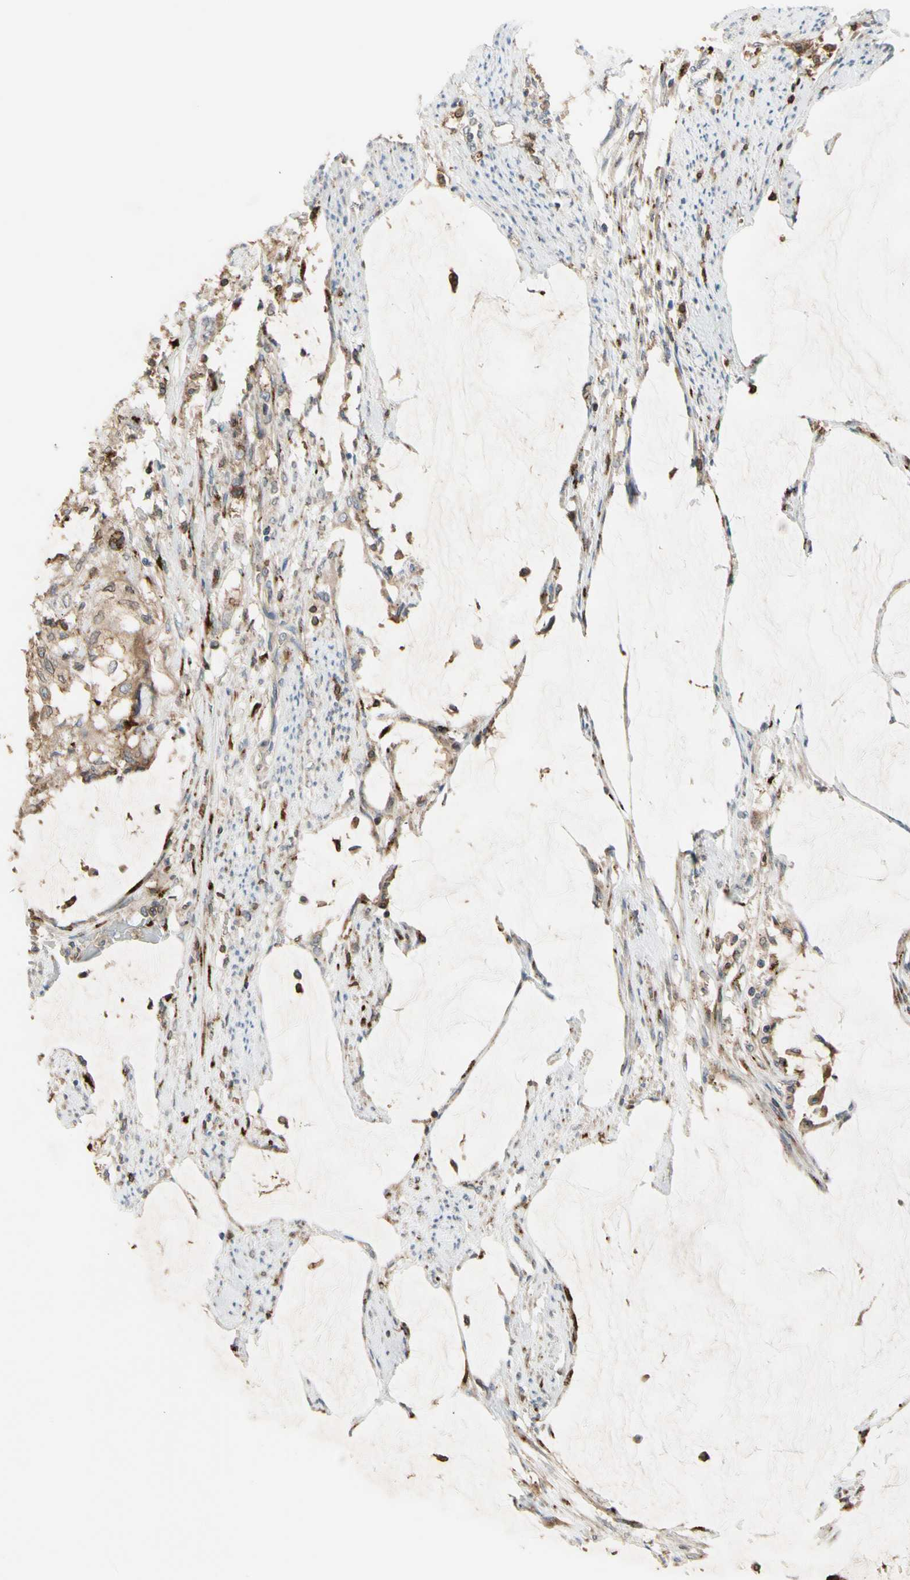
{"staining": {"intensity": "strong", "quantity": ">75%", "location": "cytoplasmic/membranous"}, "tissue": "colorectal cancer", "cell_type": "Tumor cells", "image_type": "cancer", "snomed": [{"axis": "morphology", "description": "Adenocarcinoma, NOS"}, {"axis": "topography", "description": "Rectum"}], "caption": "Protein staining by IHC displays strong cytoplasmic/membranous expression in approximately >75% of tumor cells in colorectal cancer.", "gene": "GALNT5", "patient": {"sex": "female", "age": 77}}